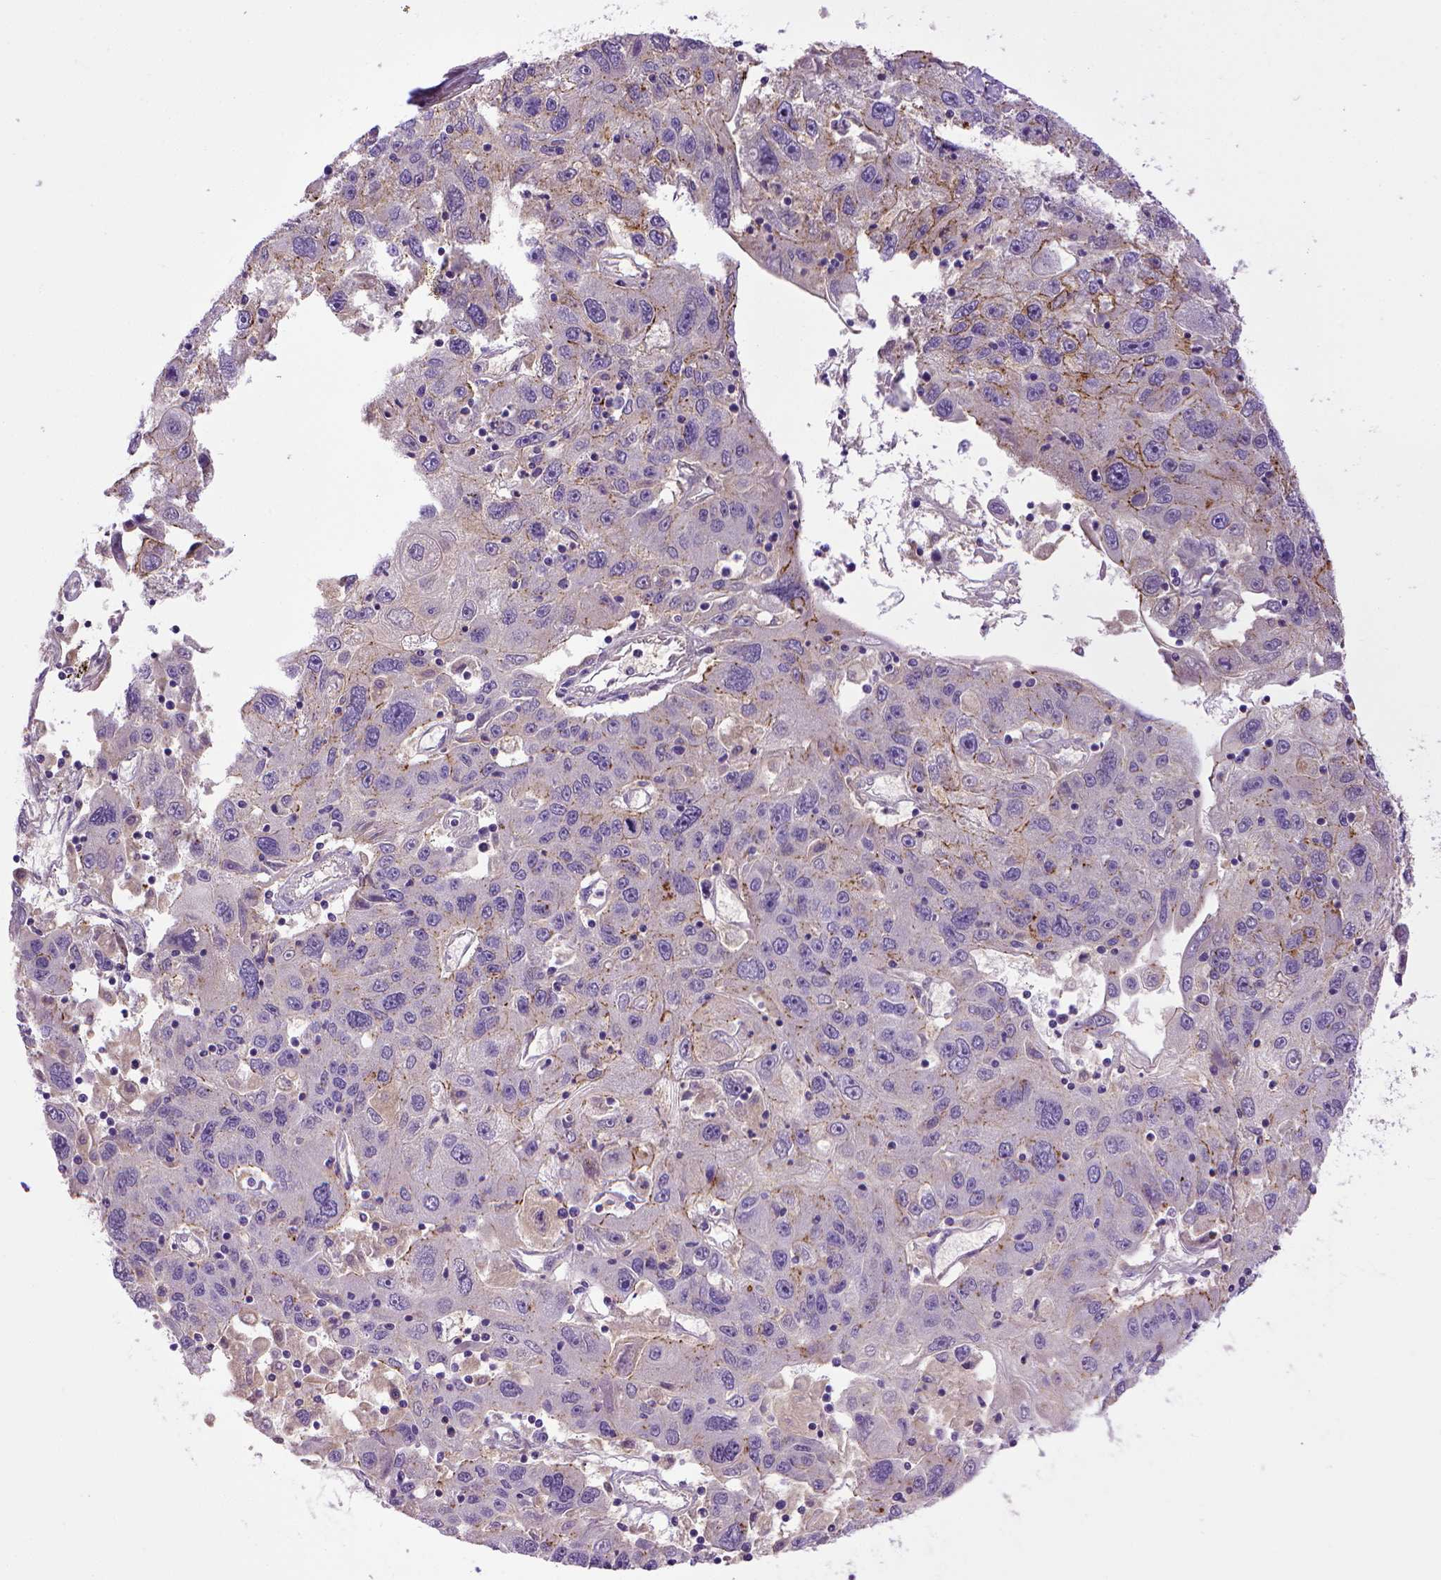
{"staining": {"intensity": "moderate", "quantity": "<25%", "location": "cytoplasmic/membranous"}, "tissue": "stomach cancer", "cell_type": "Tumor cells", "image_type": "cancer", "snomed": [{"axis": "morphology", "description": "Adenocarcinoma, NOS"}, {"axis": "topography", "description": "Stomach"}], "caption": "The image demonstrates staining of stomach cancer, revealing moderate cytoplasmic/membranous protein staining (brown color) within tumor cells.", "gene": "CDH1", "patient": {"sex": "male", "age": 56}}